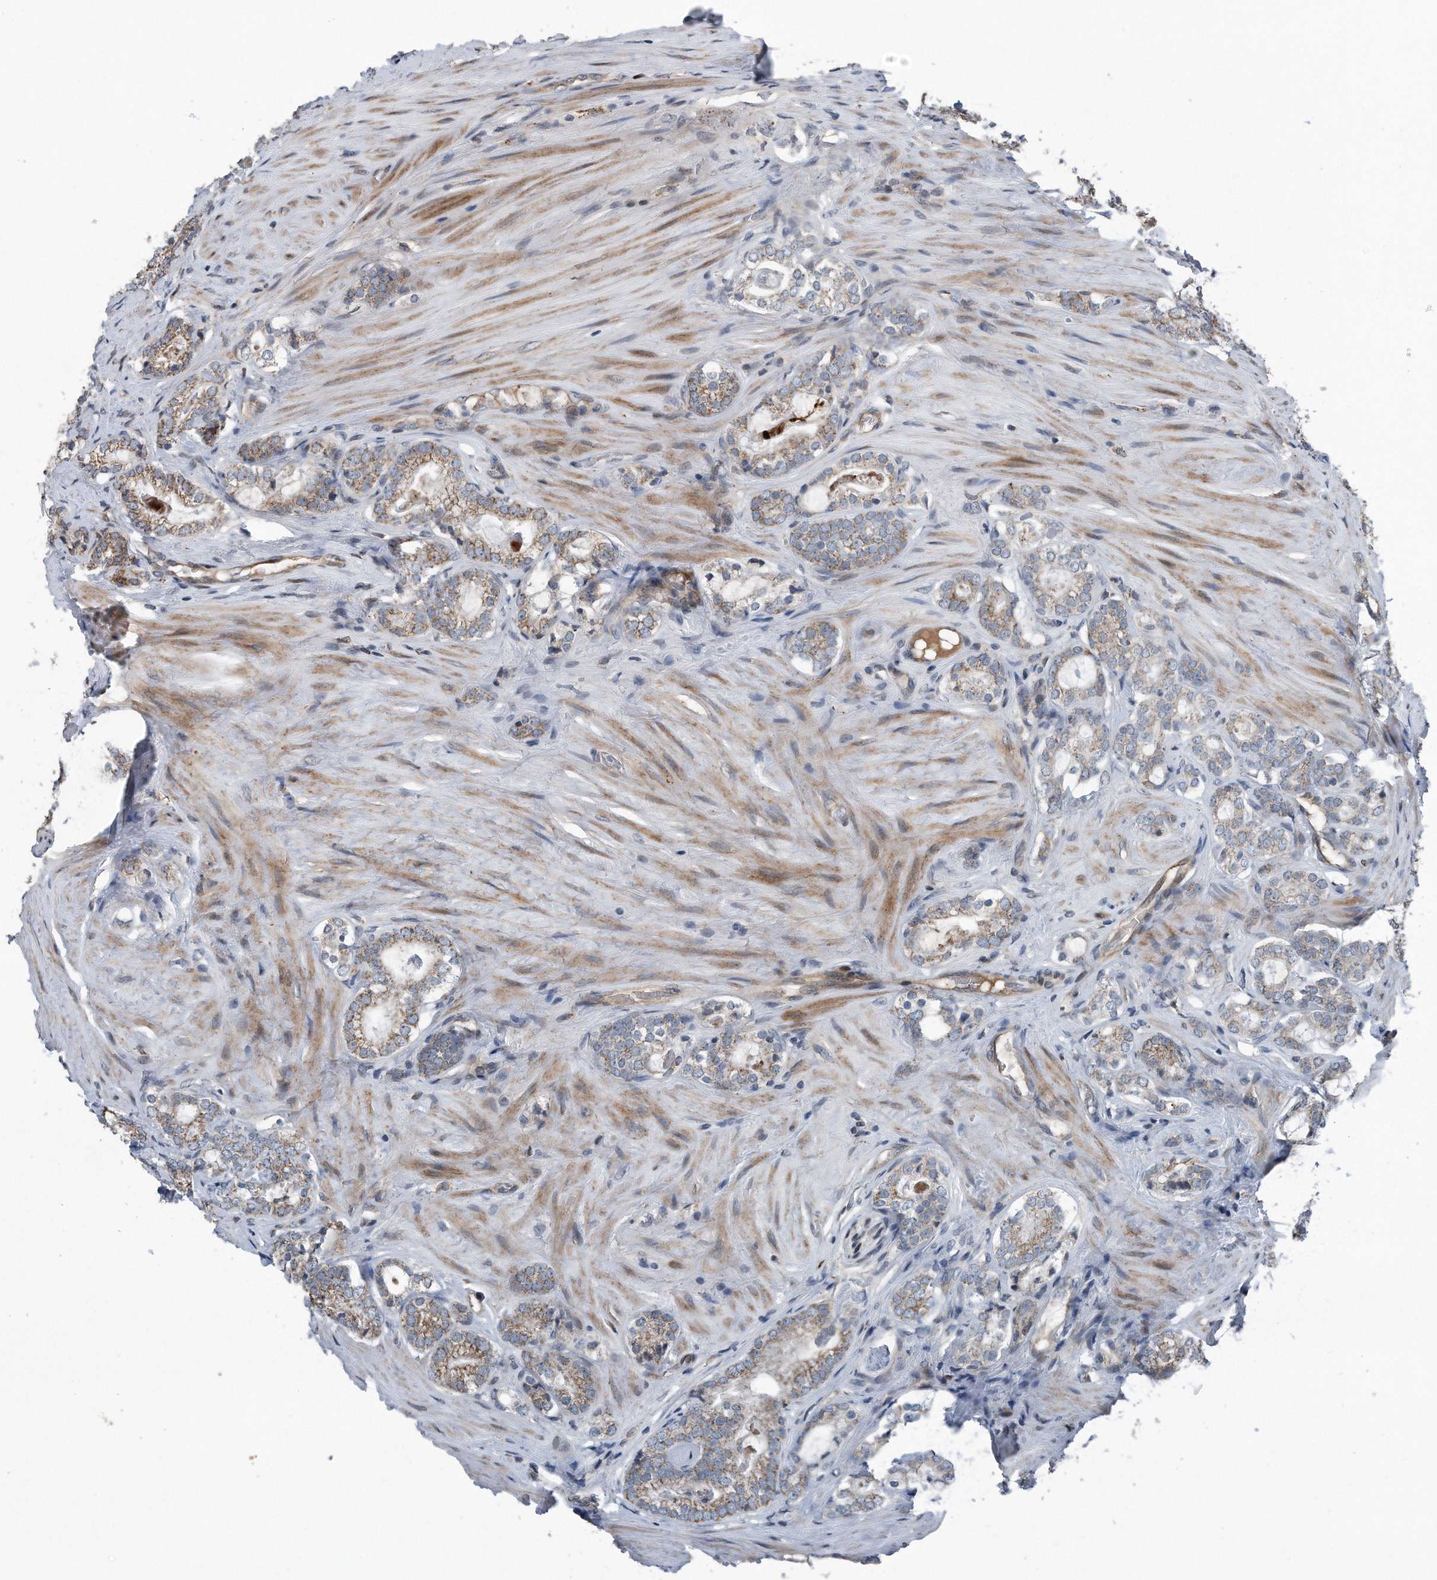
{"staining": {"intensity": "weak", "quantity": "25%-75%", "location": "cytoplasmic/membranous"}, "tissue": "prostate cancer", "cell_type": "Tumor cells", "image_type": "cancer", "snomed": [{"axis": "morphology", "description": "Adenocarcinoma, High grade"}, {"axis": "topography", "description": "Prostate"}], "caption": "Brown immunohistochemical staining in human prostate cancer reveals weak cytoplasmic/membranous positivity in approximately 25%-75% of tumor cells.", "gene": "DST", "patient": {"sex": "male", "age": 63}}